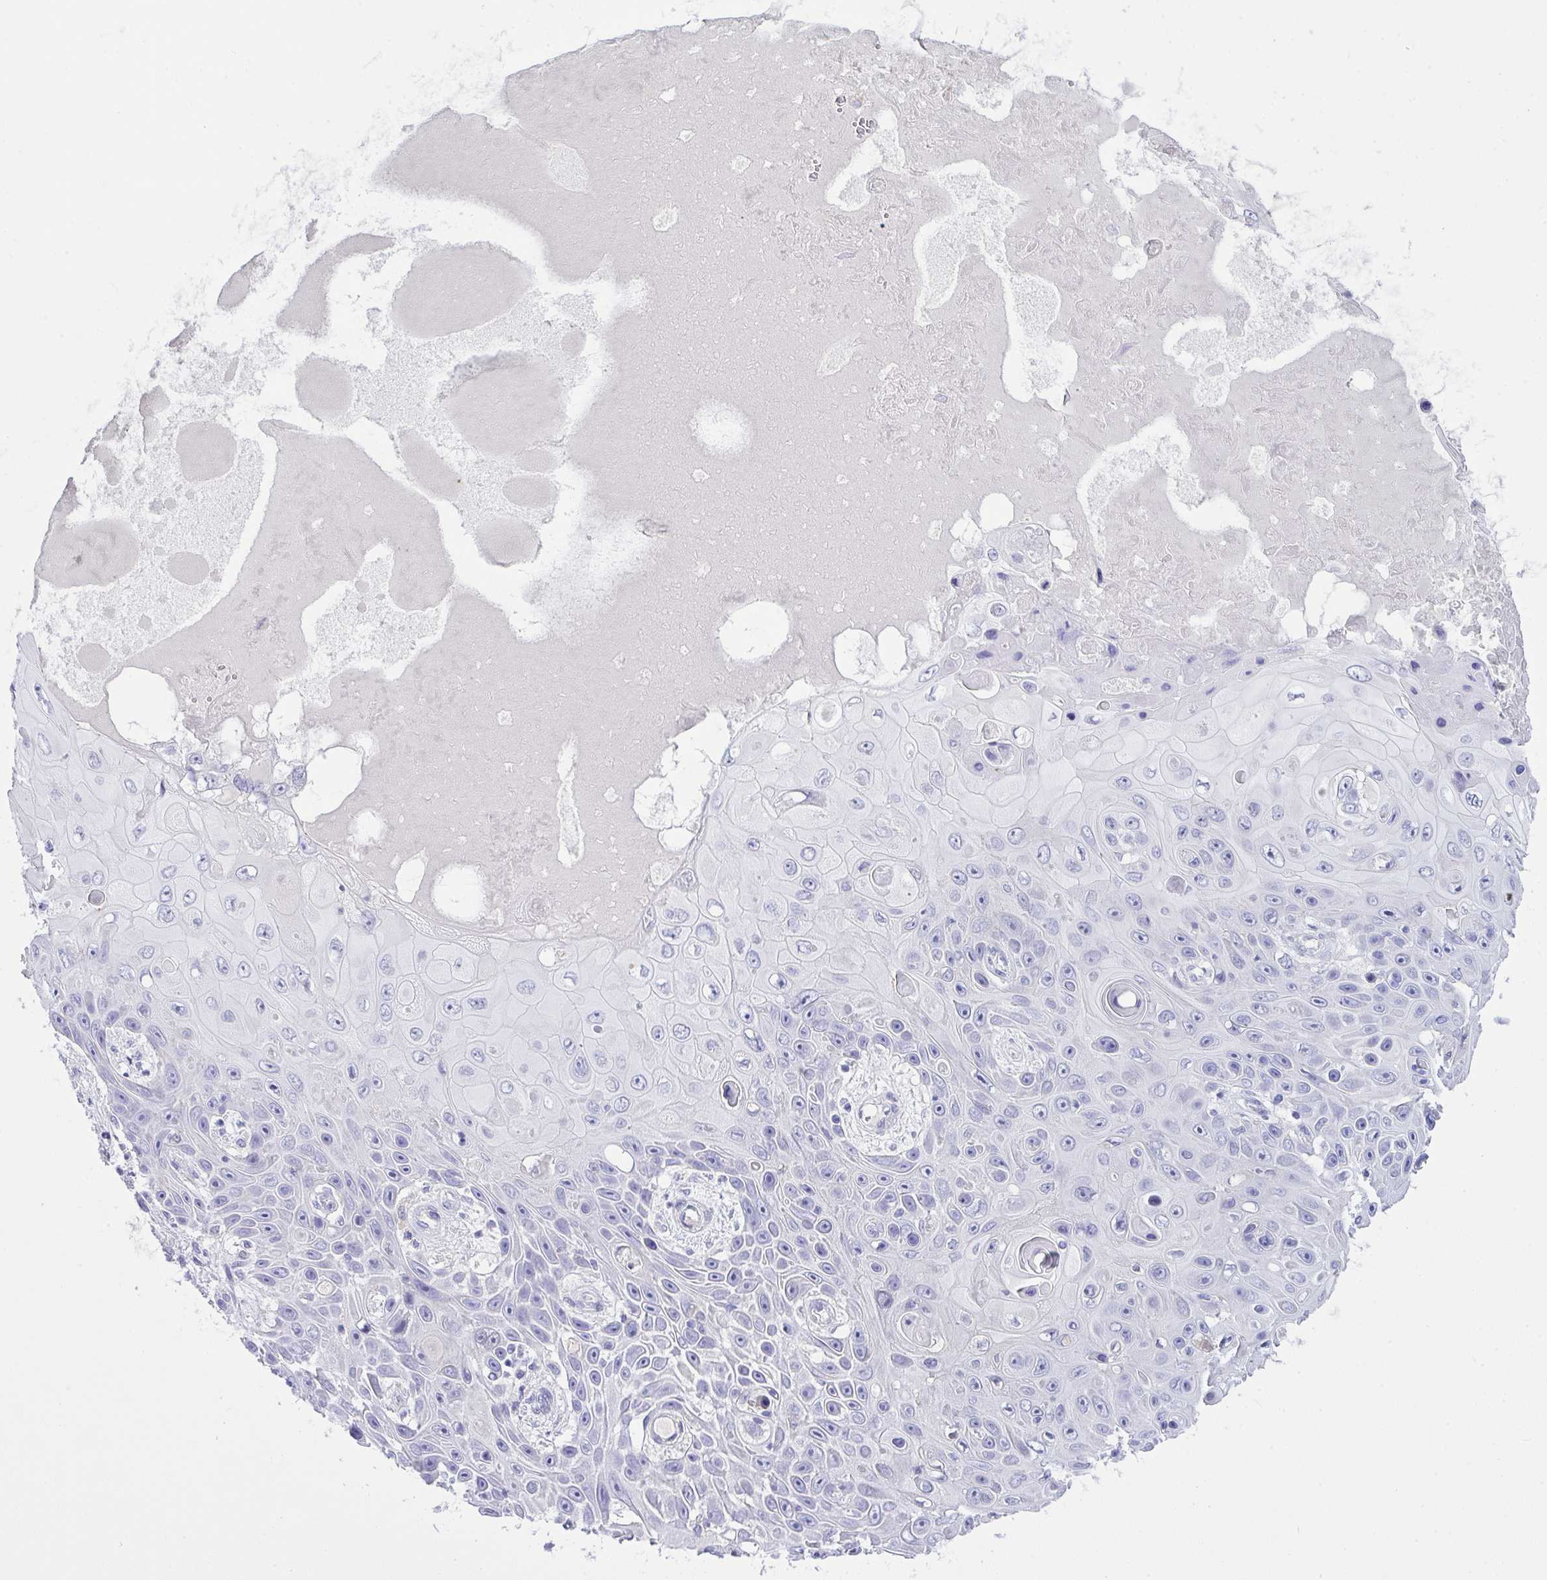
{"staining": {"intensity": "negative", "quantity": "none", "location": "none"}, "tissue": "skin cancer", "cell_type": "Tumor cells", "image_type": "cancer", "snomed": [{"axis": "morphology", "description": "Squamous cell carcinoma, NOS"}, {"axis": "topography", "description": "Skin"}], "caption": "DAB (3,3'-diaminobenzidine) immunohistochemical staining of skin squamous cell carcinoma exhibits no significant staining in tumor cells. (Immunohistochemistry, brightfield microscopy, high magnification).", "gene": "GLB1L2", "patient": {"sex": "male", "age": 82}}